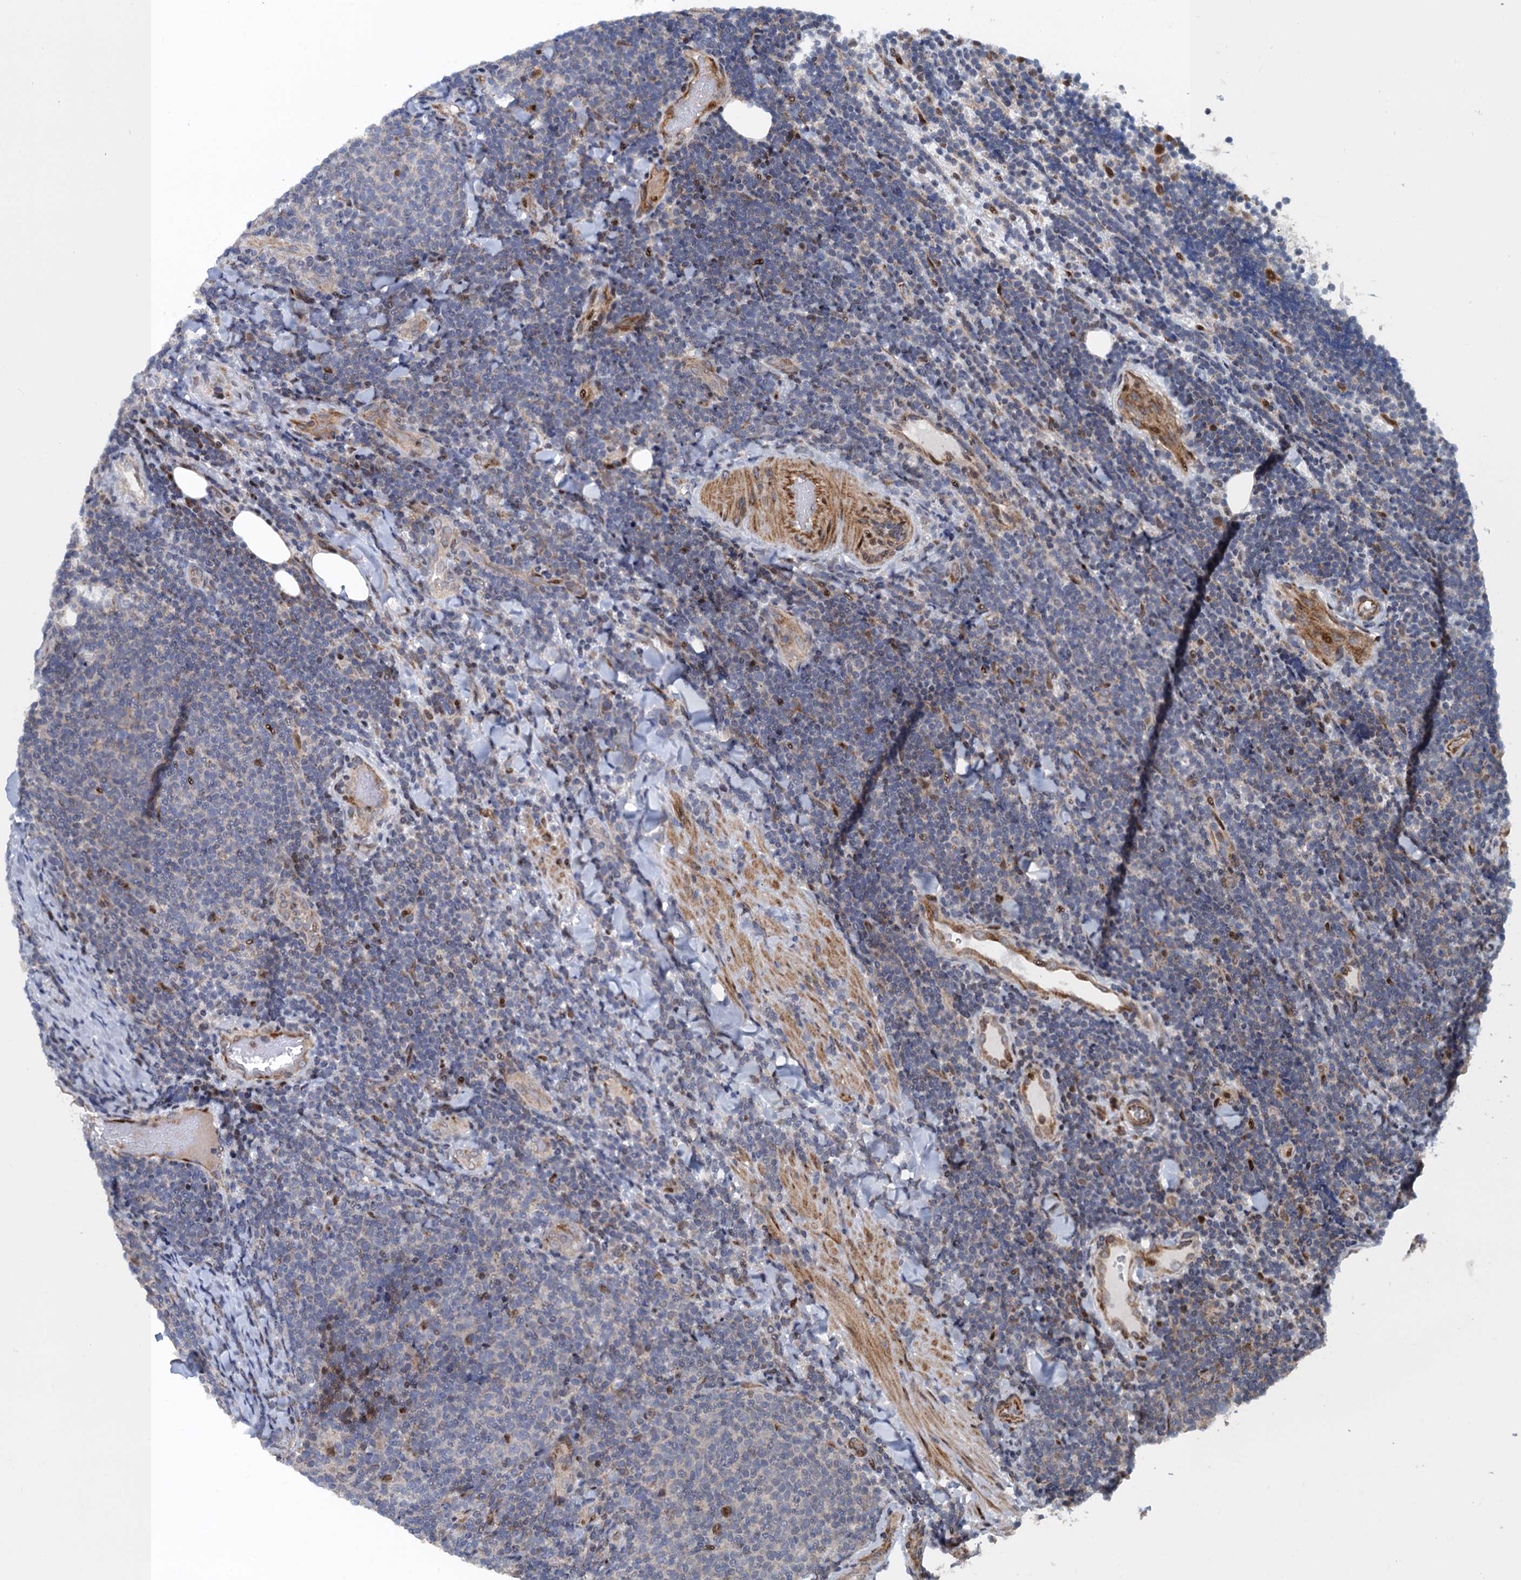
{"staining": {"intensity": "negative", "quantity": "none", "location": "none"}, "tissue": "lymphoma", "cell_type": "Tumor cells", "image_type": "cancer", "snomed": [{"axis": "morphology", "description": "Malignant lymphoma, non-Hodgkin's type, Low grade"}, {"axis": "topography", "description": "Lymph node"}], "caption": "The IHC photomicrograph has no significant staining in tumor cells of lymphoma tissue.", "gene": "ATOSA", "patient": {"sex": "male", "age": 66}}